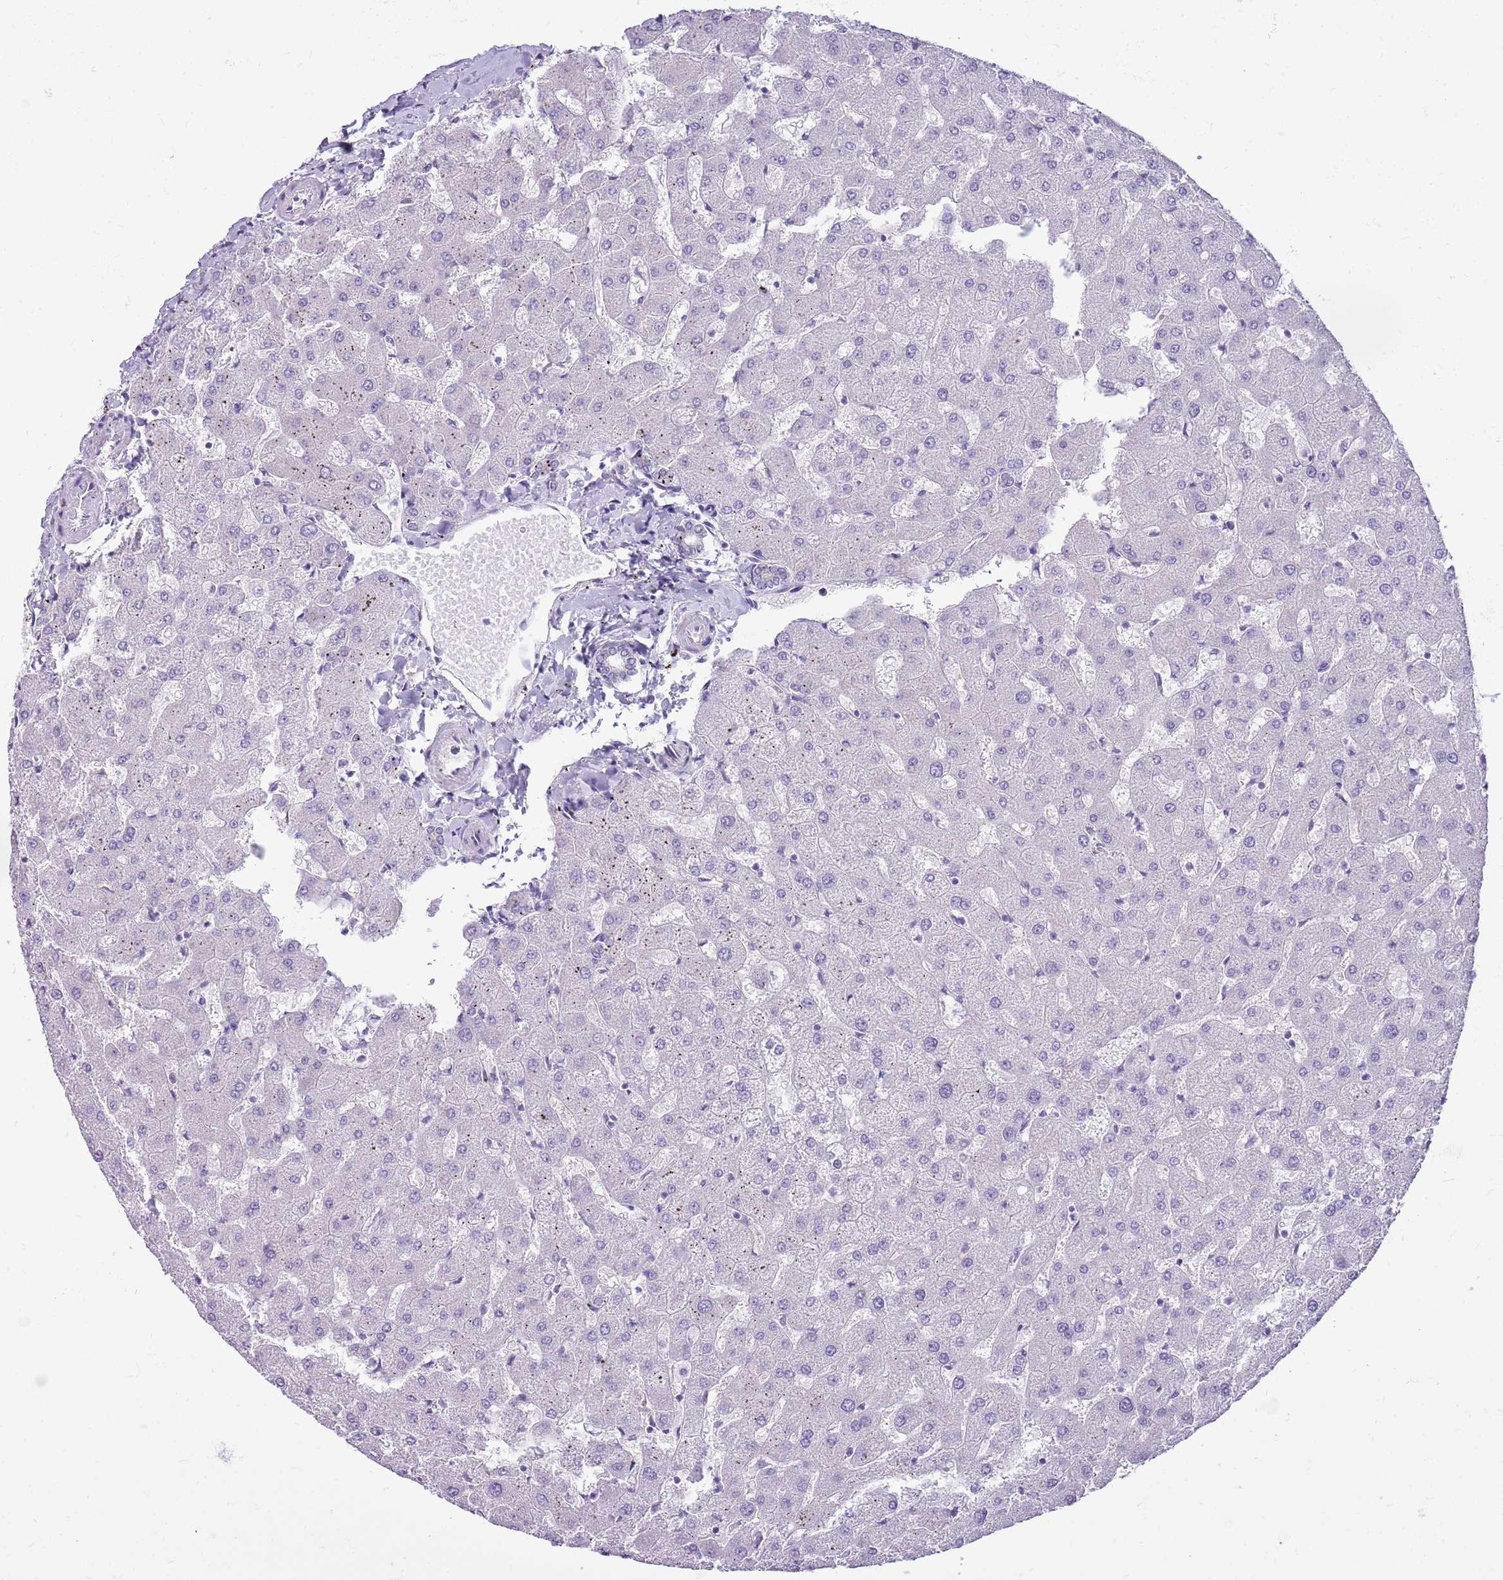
{"staining": {"intensity": "negative", "quantity": "none", "location": "none"}, "tissue": "liver", "cell_type": "Cholangiocytes", "image_type": "normal", "snomed": [{"axis": "morphology", "description": "Normal tissue, NOS"}, {"axis": "topography", "description": "Liver"}], "caption": "Liver stained for a protein using IHC displays no positivity cholangiocytes.", "gene": "PARP8", "patient": {"sex": "female", "age": 63}}